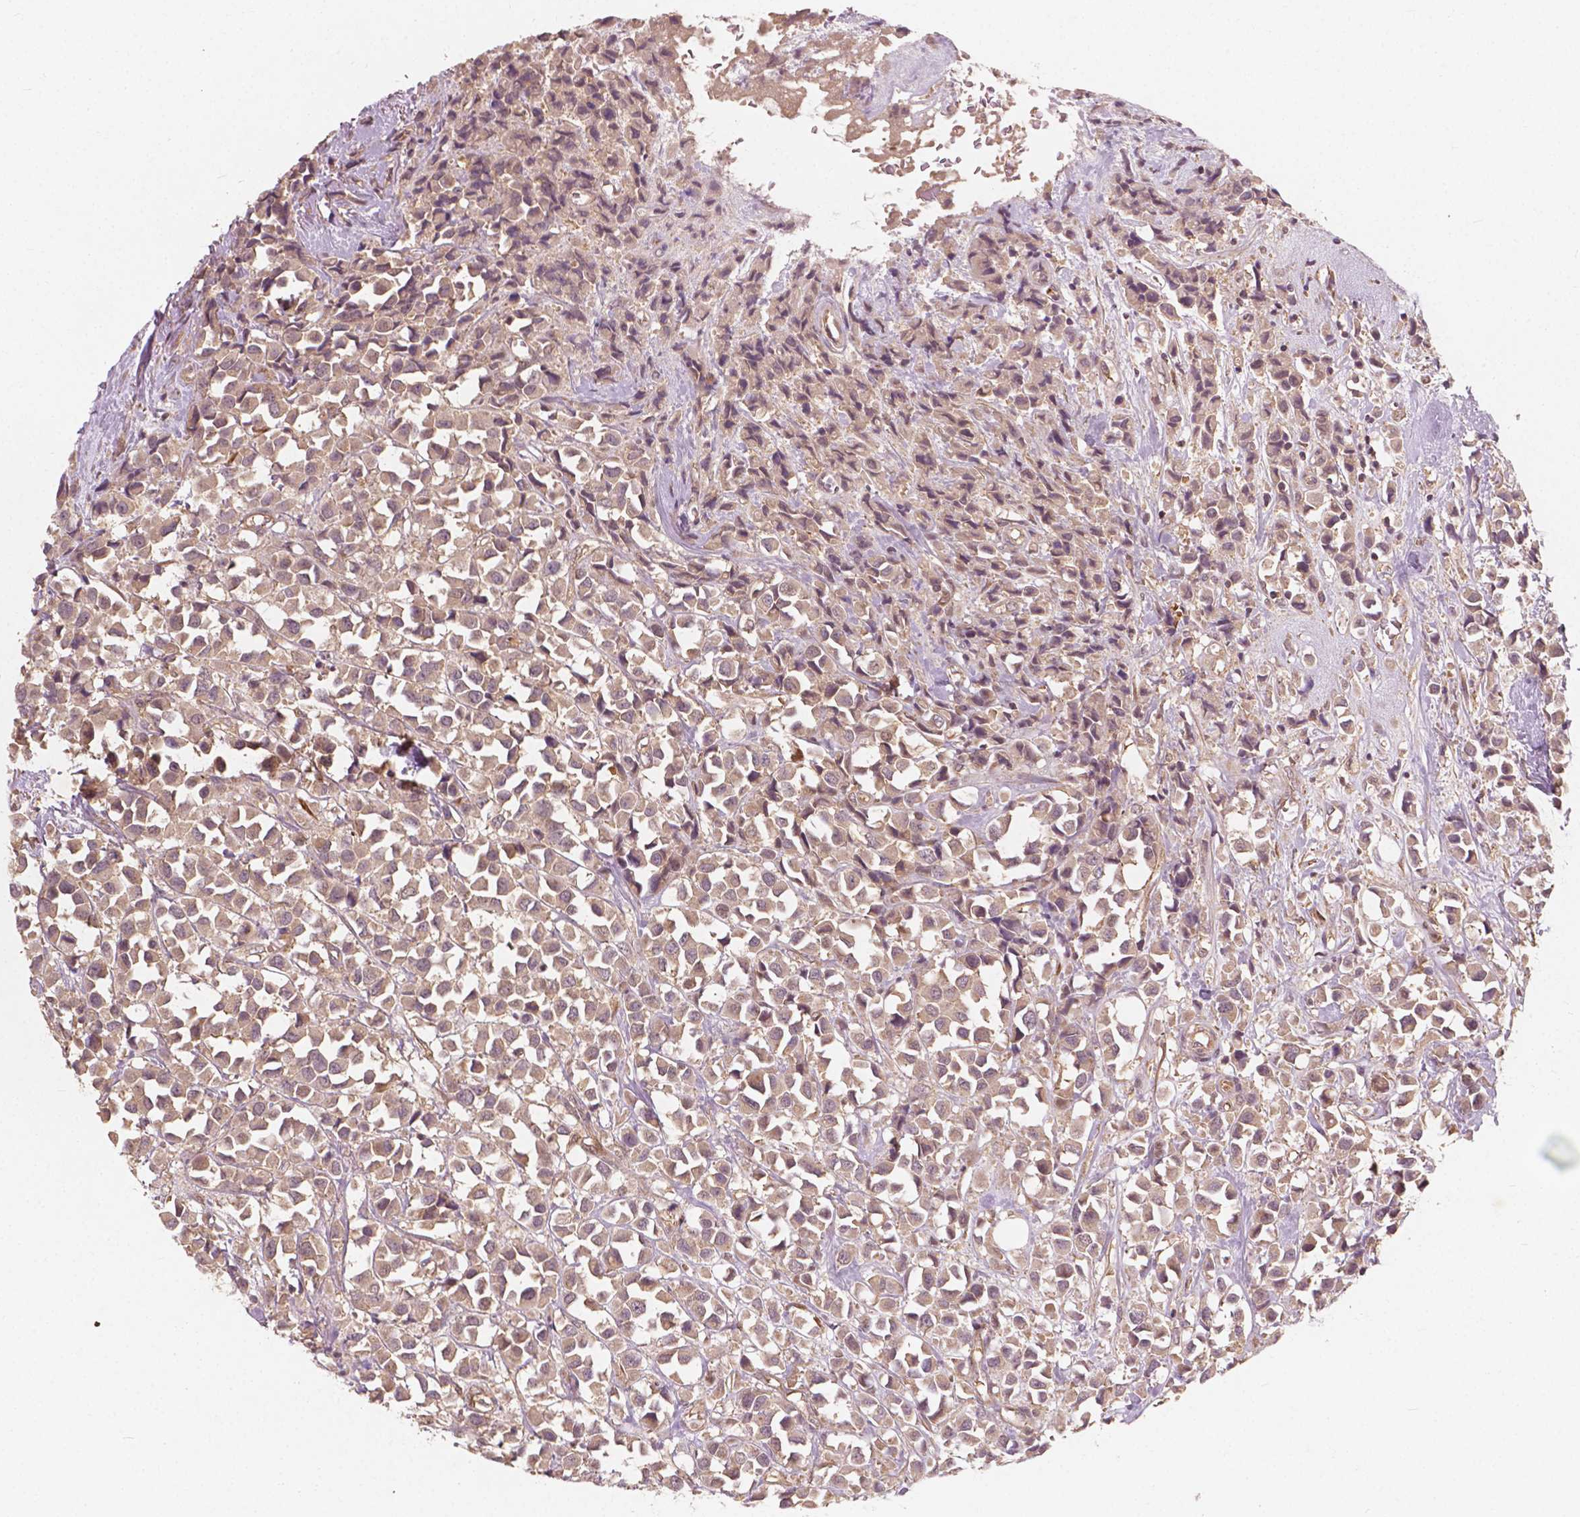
{"staining": {"intensity": "weak", "quantity": ">75%", "location": "cytoplasmic/membranous"}, "tissue": "breast cancer", "cell_type": "Tumor cells", "image_type": "cancer", "snomed": [{"axis": "morphology", "description": "Duct carcinoma"}, {"axis": "topography", "description": "Breast"}], "caption": "An immunohistochemistry histopathology image of neoplastic tissue is shown. Protein staining in brown labels weak cytoplasmic/membranous positivity in breast cancer (infiltrating ductal carcinoma) within tumor cells.", "gene": "CYFIP2", "patient": {"sex": "female", "age": 61}}